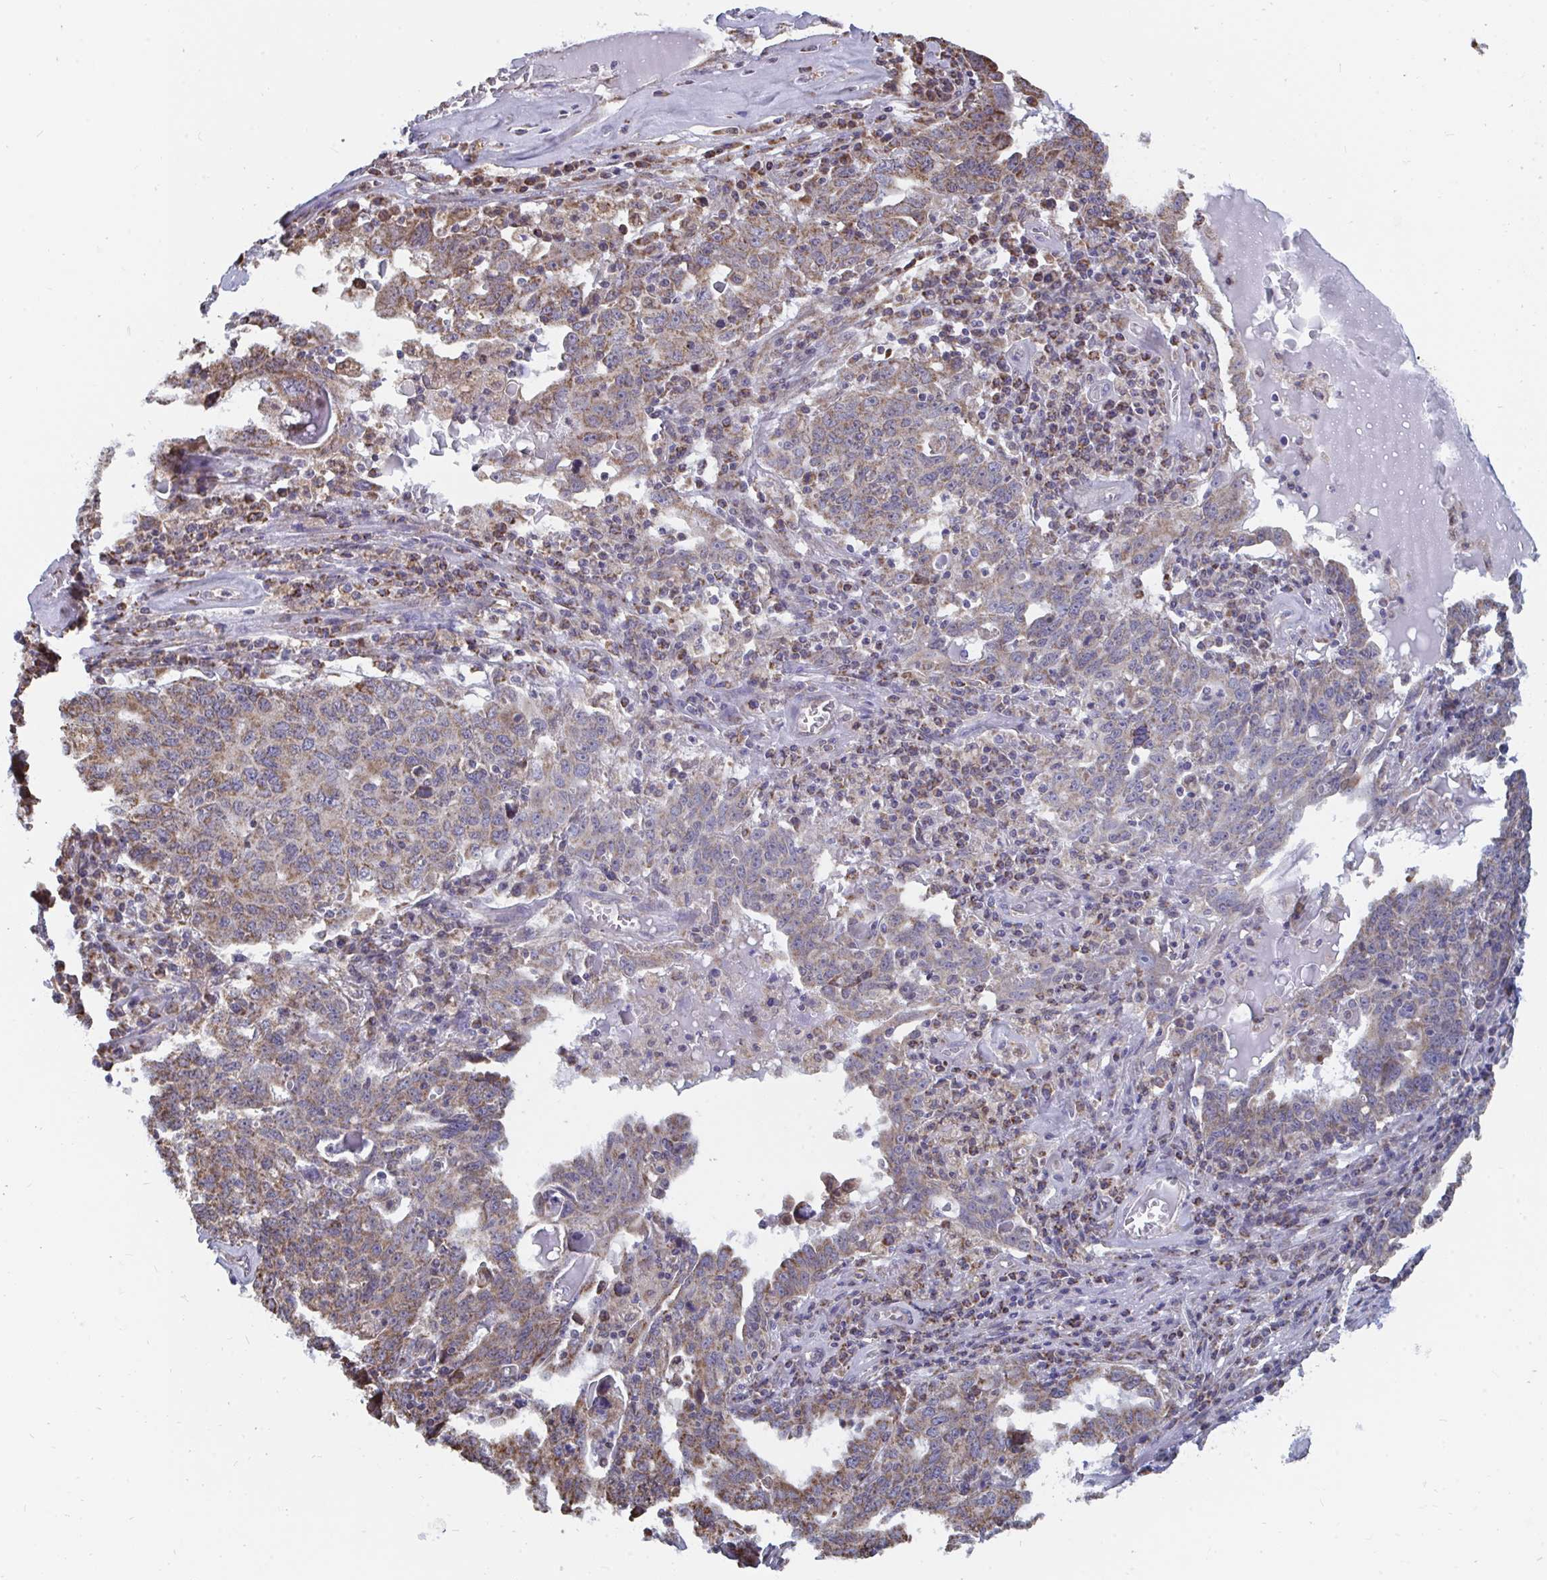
{"staining": {"intensity": "weak", "quantity": ">75%", "location": "cytoplasmic/membranous"}, "tissue": "ovarian cancer", "cell_type": "Tumor cells", "image_type": "cancer", "snomed": [{"axis": "morphology", "description": "Carcinoma, endometroid"}, {"axis": "topography", "description": "Ovary"}], "caption": "Weak cytoplasmic/membranous protein expression is appreciated in approximately >75% of tumor cells in ovarian cancer.", "gene": "ELAVL1", "patient": {"sex": "female", "age": 62}}